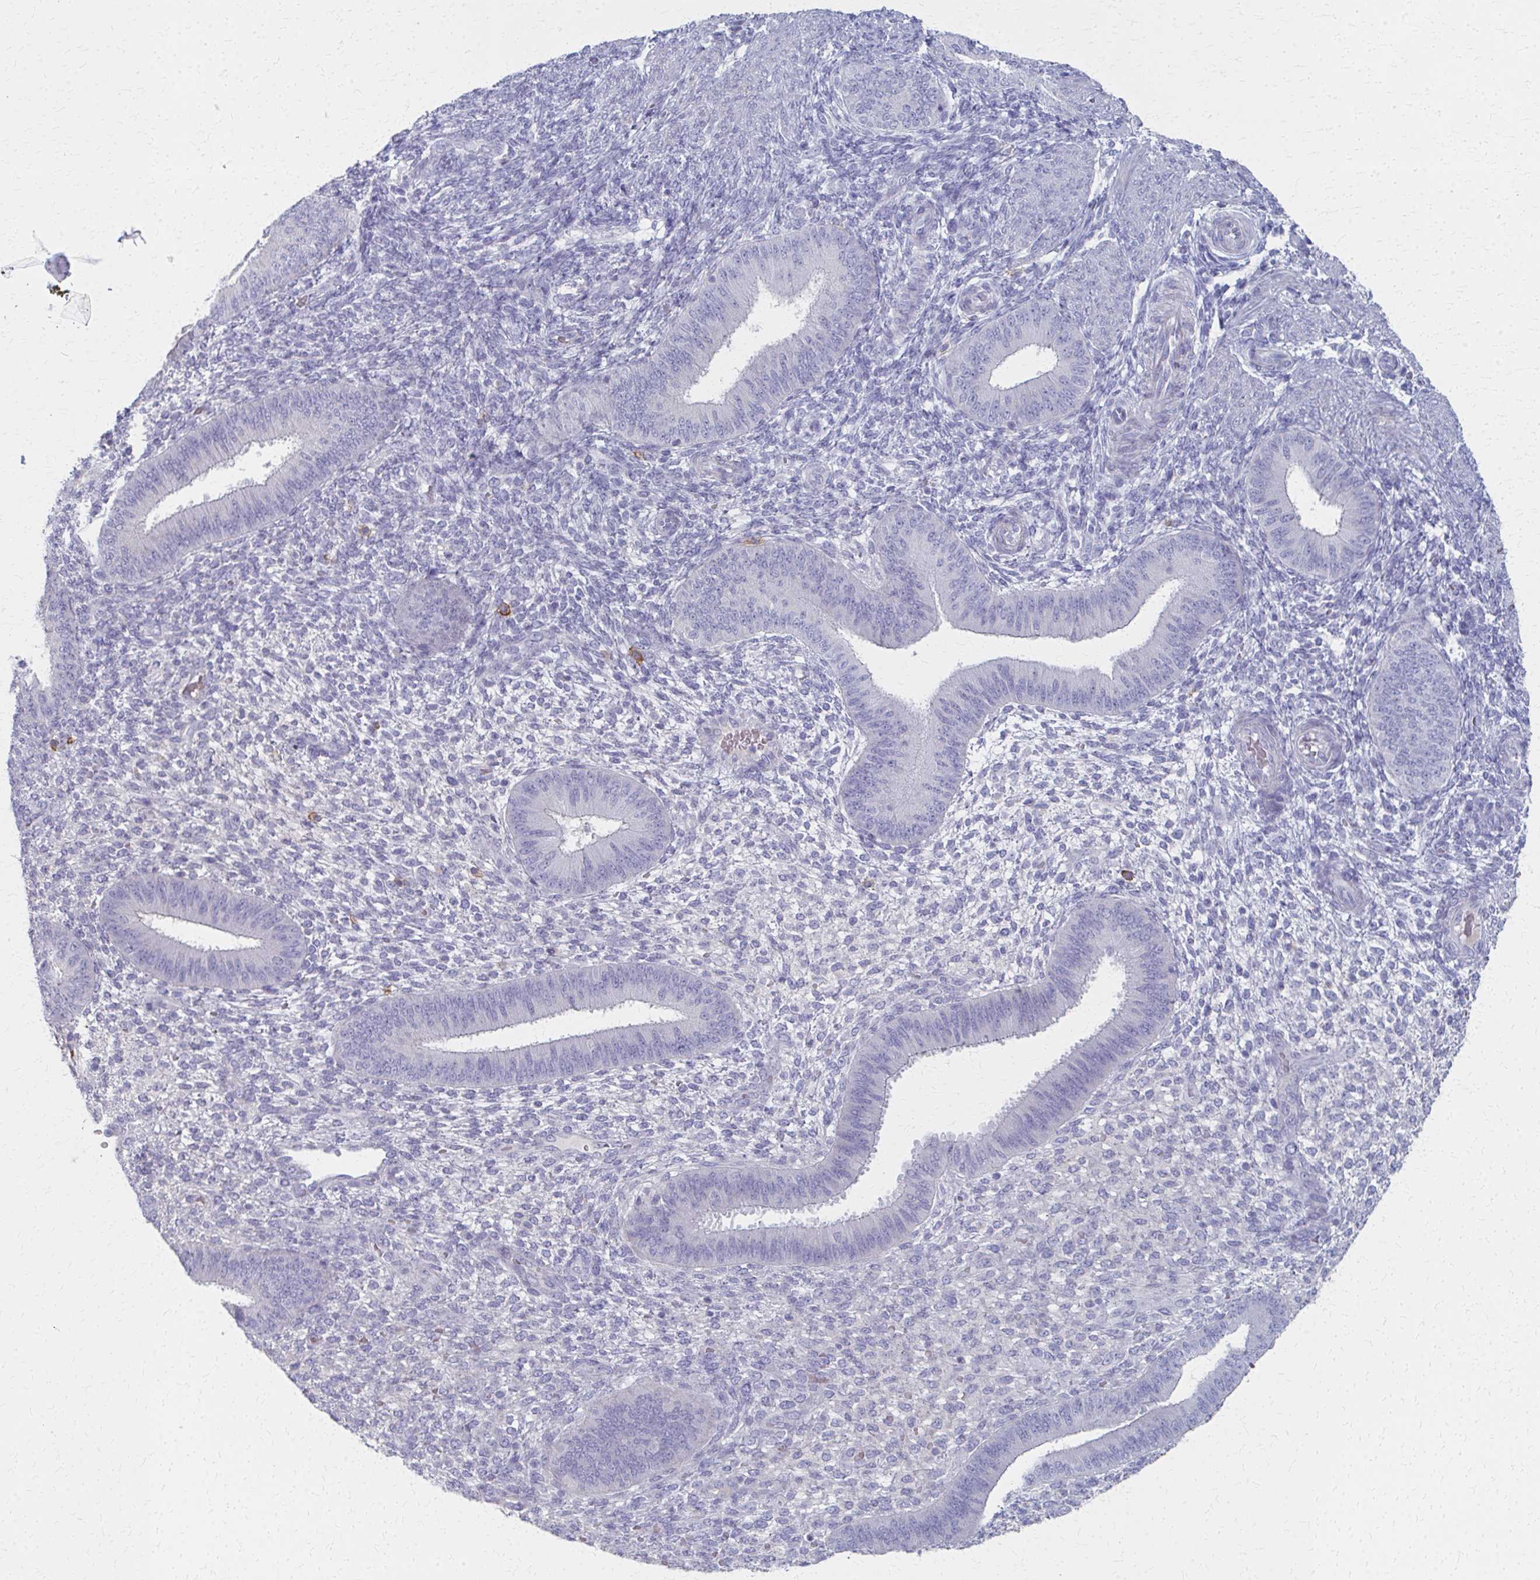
{"staining": {"intensity": "negative", "quantity": "none", "location": "none"}, "tissue": "endometrium", "cell_type": "Cells in endometrial stroma", "image_type": "normal", "snomed": [{"axis": "morphology", "description": "Normal tissue, NOS"}, {"axis": "topography", "description": "Endometrium"}], "caption": "The photomicrograph demonstrates no staining of cells in endometrial stroma in unremarkable endometrium.", "gene": "MS4A2", "patient": {"sex": "female", "age": 39}}